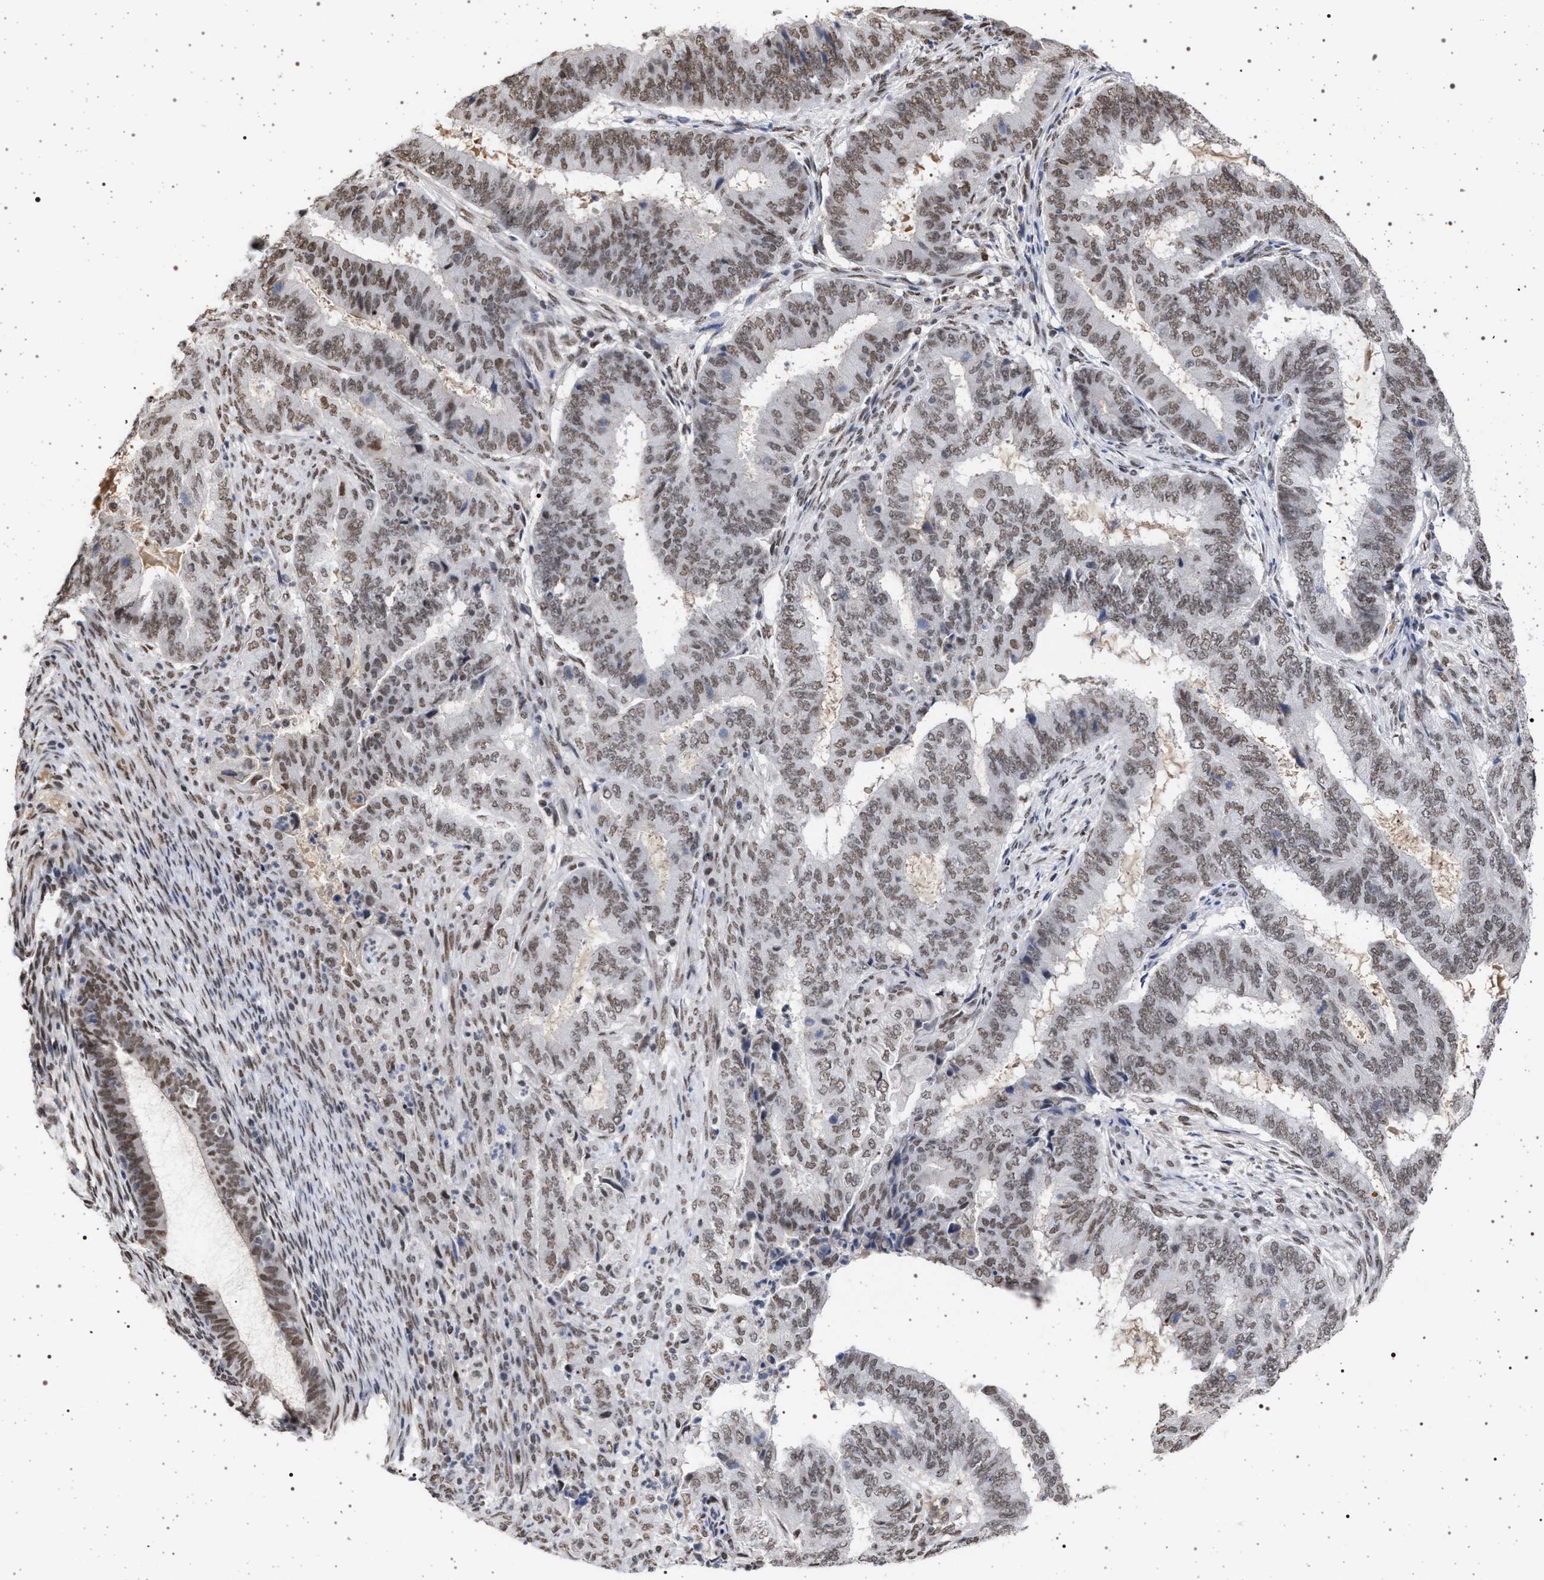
{"staining": {"intensity": "moderate", "quantity": ">75%", "location": "nuclear"}, "tissue": "endometrial cancer", "cell_type": "Tumor cells", "image_type": "cancer", "snomed": [{"axis": "morphology", "description": "Adenocarcinoma, NOS"}, {"axis": "topography", "description": "Endometrium"}], "caption": "This photomicrograph displays immunohistochemistry staining of human adenocarcinoma (endometrial), with medium moderate nuclear positivity in about >75% of tumor cells.", "gene": "PHF12", "patient": {"sex": "female", "age": 51}}